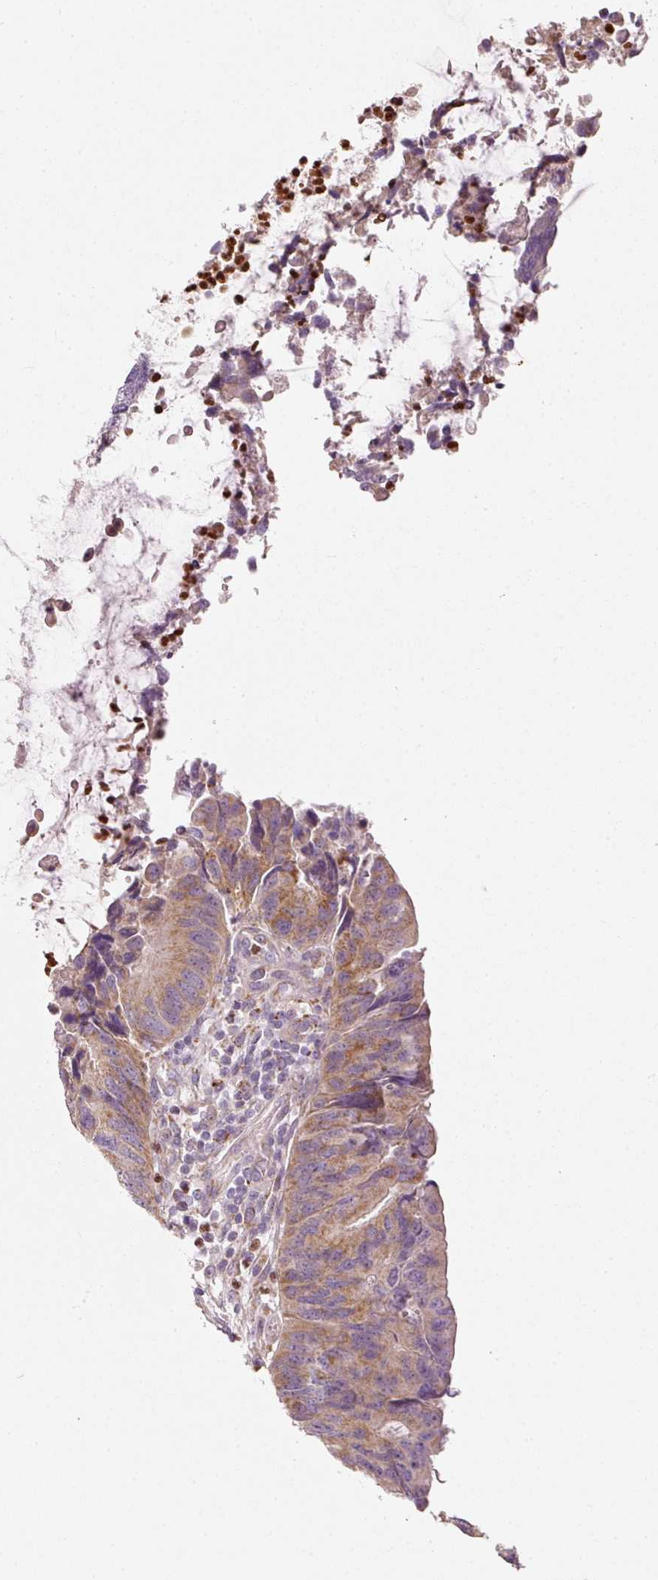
{"staining": {"intensity": "weak", "quantity": ">75%", "location": "cytoplasmic/membranous"}, "tissue": "colorectal cancer", "cell_type": "Tumor cells", "image_type": "cancer", "snomed": [{"axis": "morphology", "description": "Adenocarcinoma, NOS"}, {"axis": "topography", "description": "Colon"}], "caption": "Weak cytoplasmic/membranous positivity is appreciated in about >75% of tumor cells in colorectal cancer.", "gene": "MTHFD1L", "patient": {"sex": "female", "age": 67}}